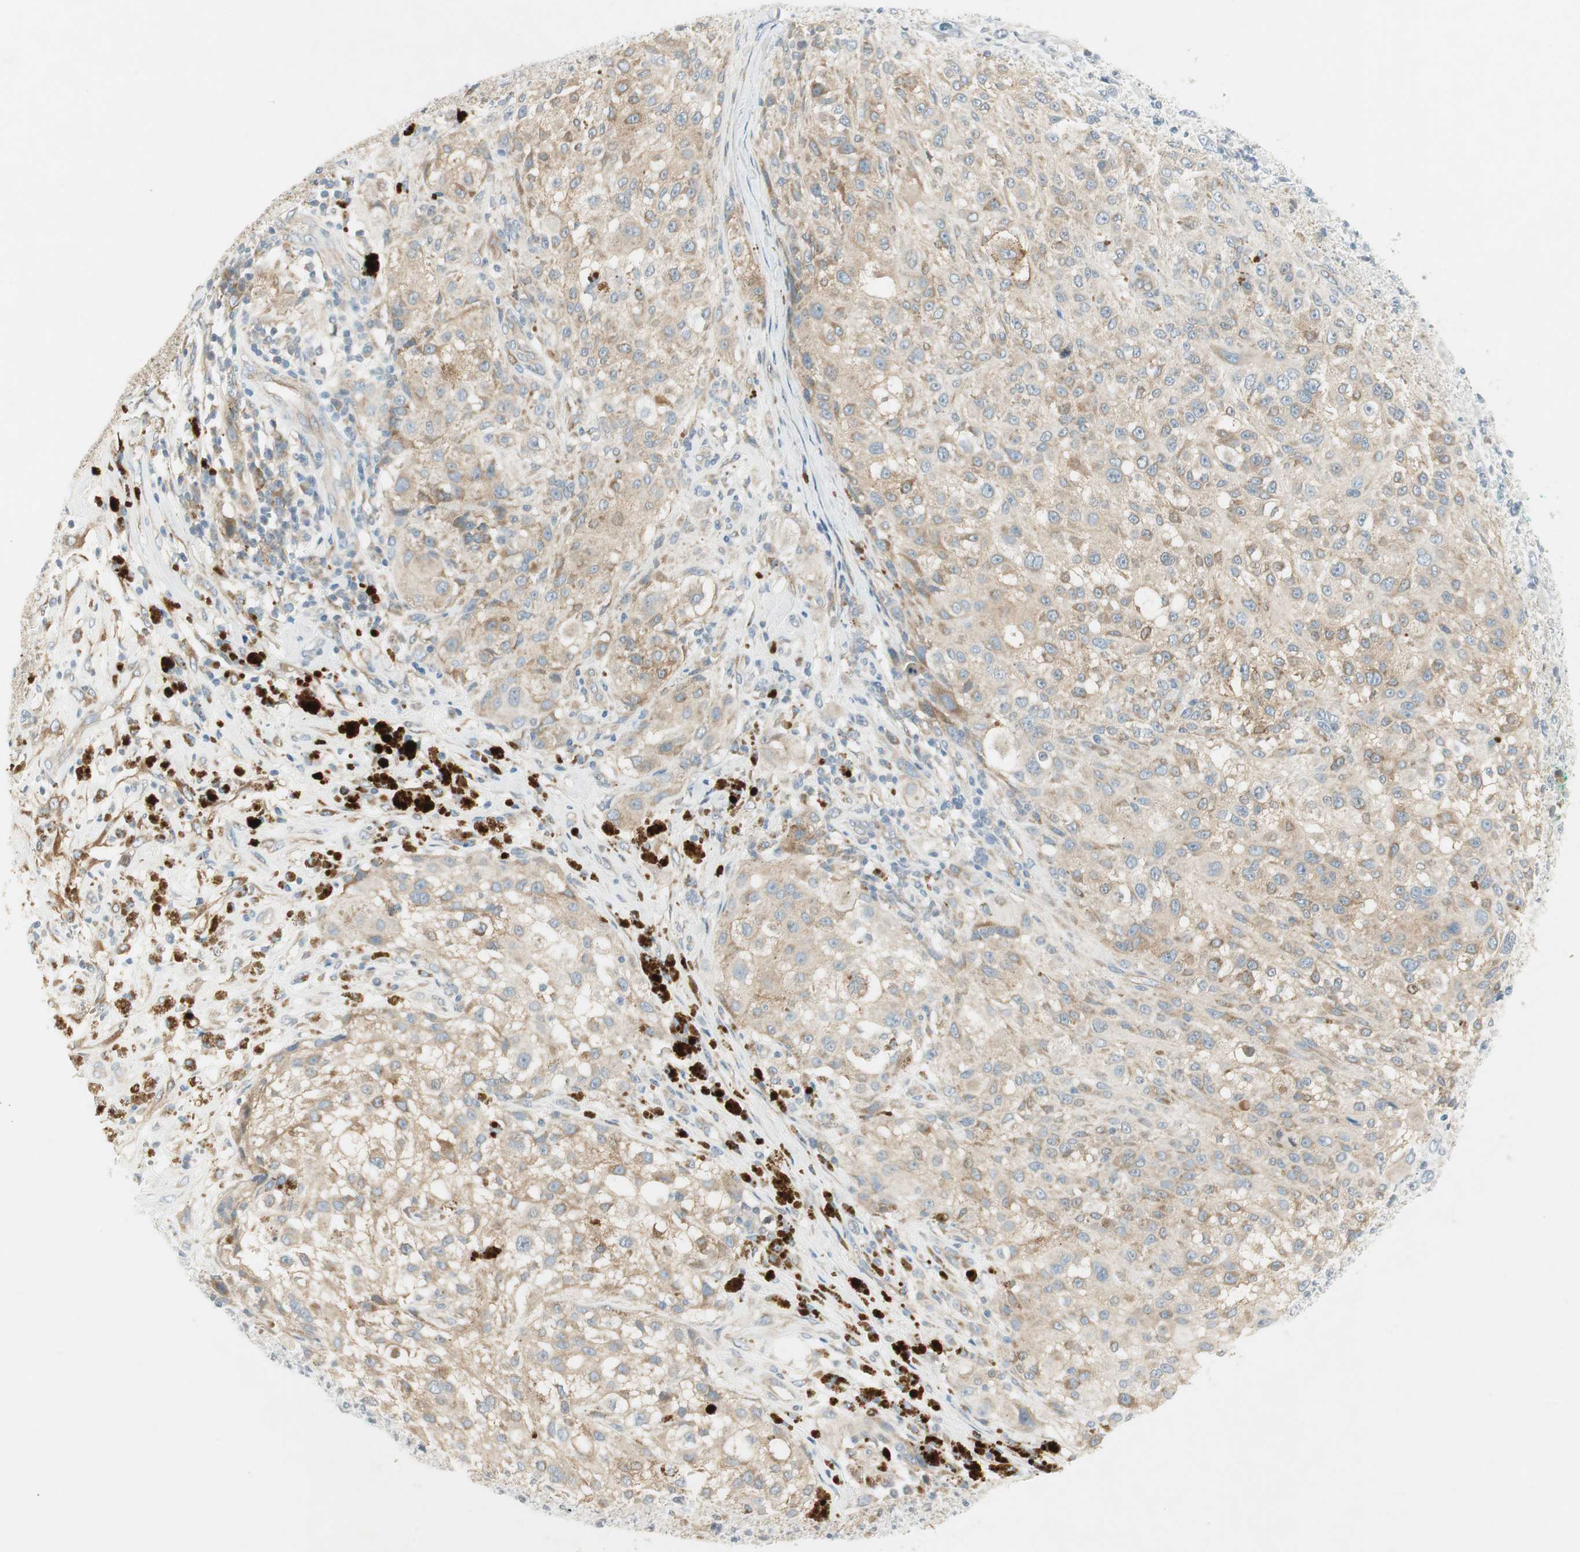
{"staining": {"intensity": "moderate", "quantity": "25%-75%", "location": "cytoplasmic/membranous"}, "tissue": "melanoma", "cell_type": "Tumor cells", "image_type": "cancer", "snomed": [{"axis": "morphology", "description": "Necrosis, NOS"}, {"axis": "morphology", "description": "Malignant melanoma, NOS"}, {"axis": "topography", "description": "Skin"}], "caption": "Immunohistochemistry of human malignant melanoma shows medium levels of moderate cytoplasmic/membranous expression in about 25%-75% of tumor cells.", "gene": "STON1-GTF2A1L", "patient": {"sex": "female", "age": 87}}